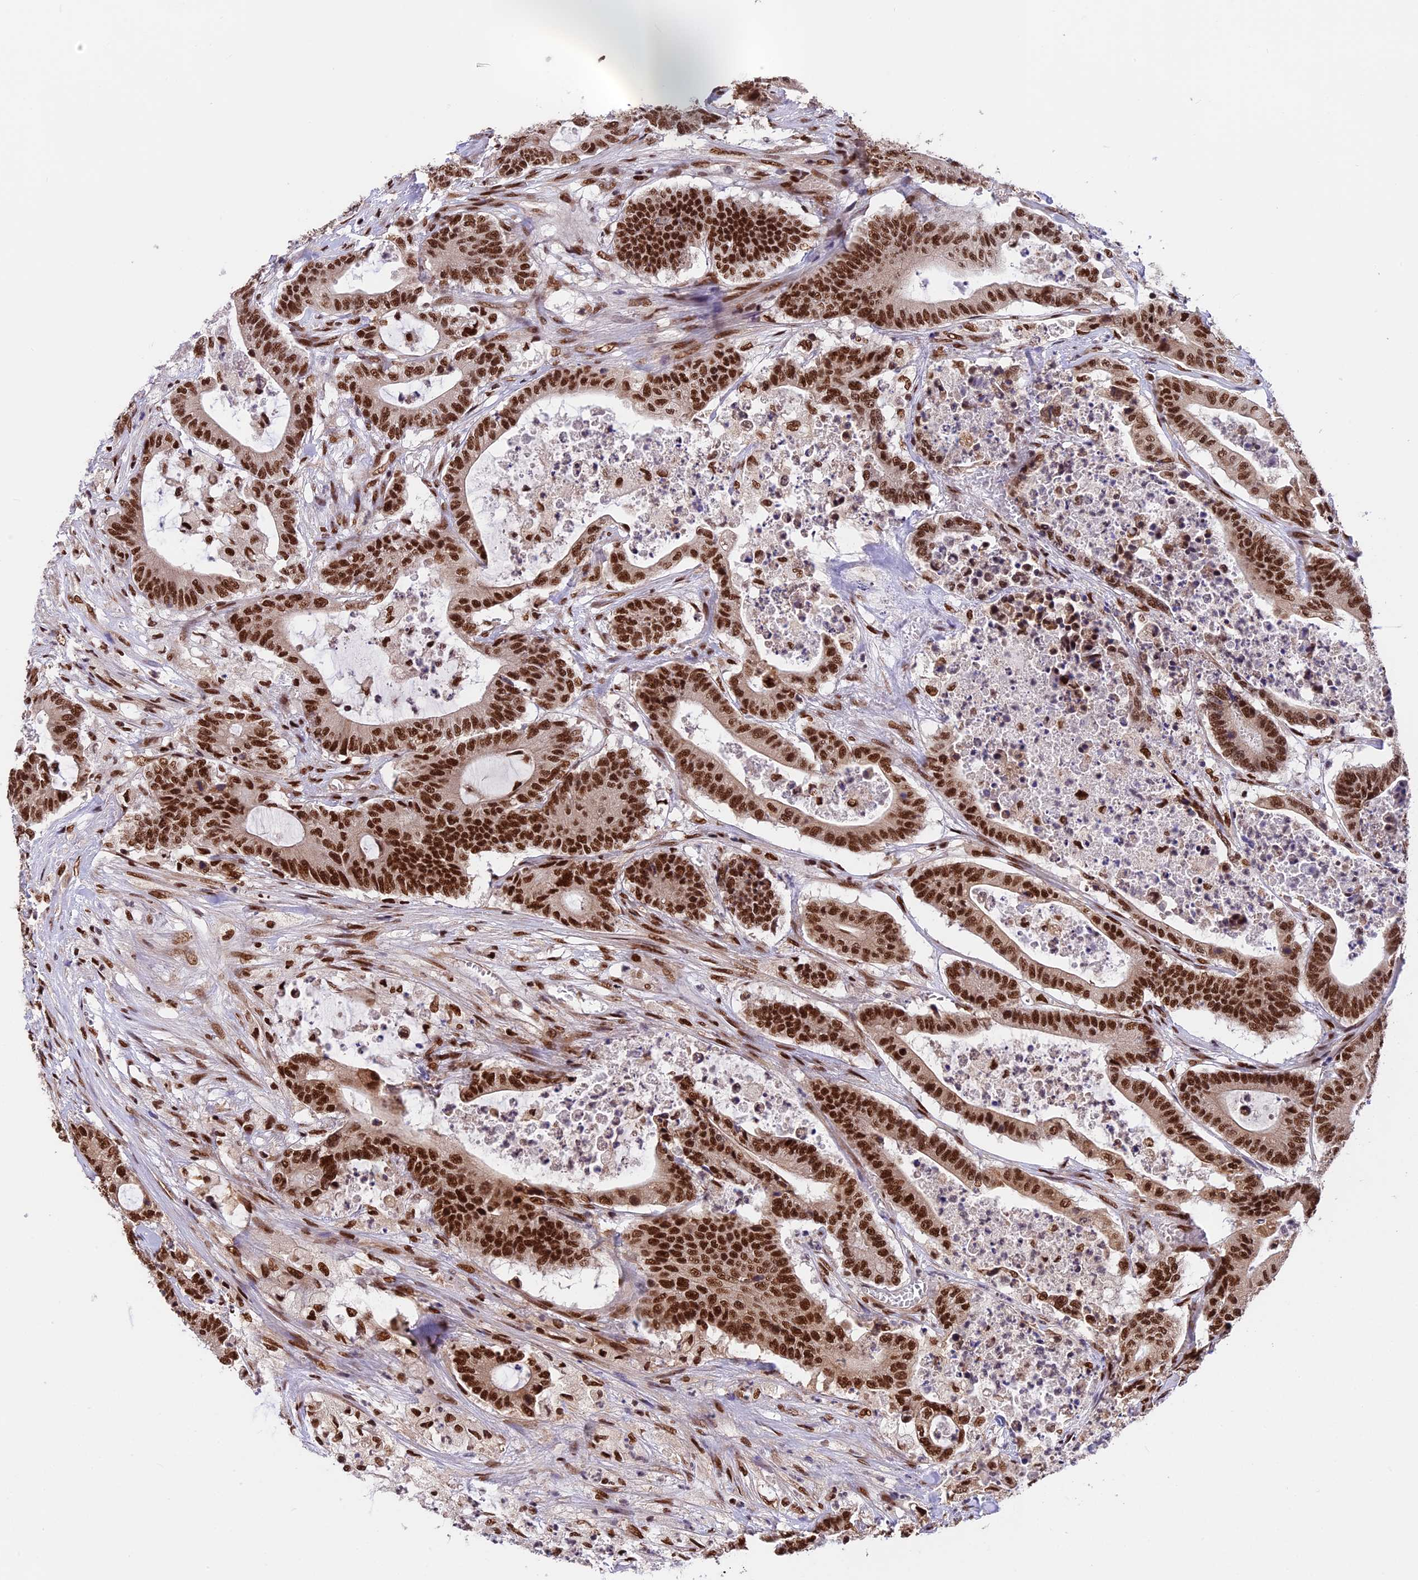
{"staining": {"intensity": "strong", "quantity": ">75%", "location": "nuclear"}, "tissue": "colorectal cancer", "cell_type": "Tumor cells", "image_type": "cancer", "snomed": [{"axis": "morphology", "description": "Adenocarcinoma, NOS"}, {"axis": "topography", "description": "Colon"}], "caption": "Strong nuclear protein expression is appreciated in approximately >75% of tumor cells in colorectal cancer.", "gene": "RAMAC", "patient": {"sex": "female", "age": 84}}